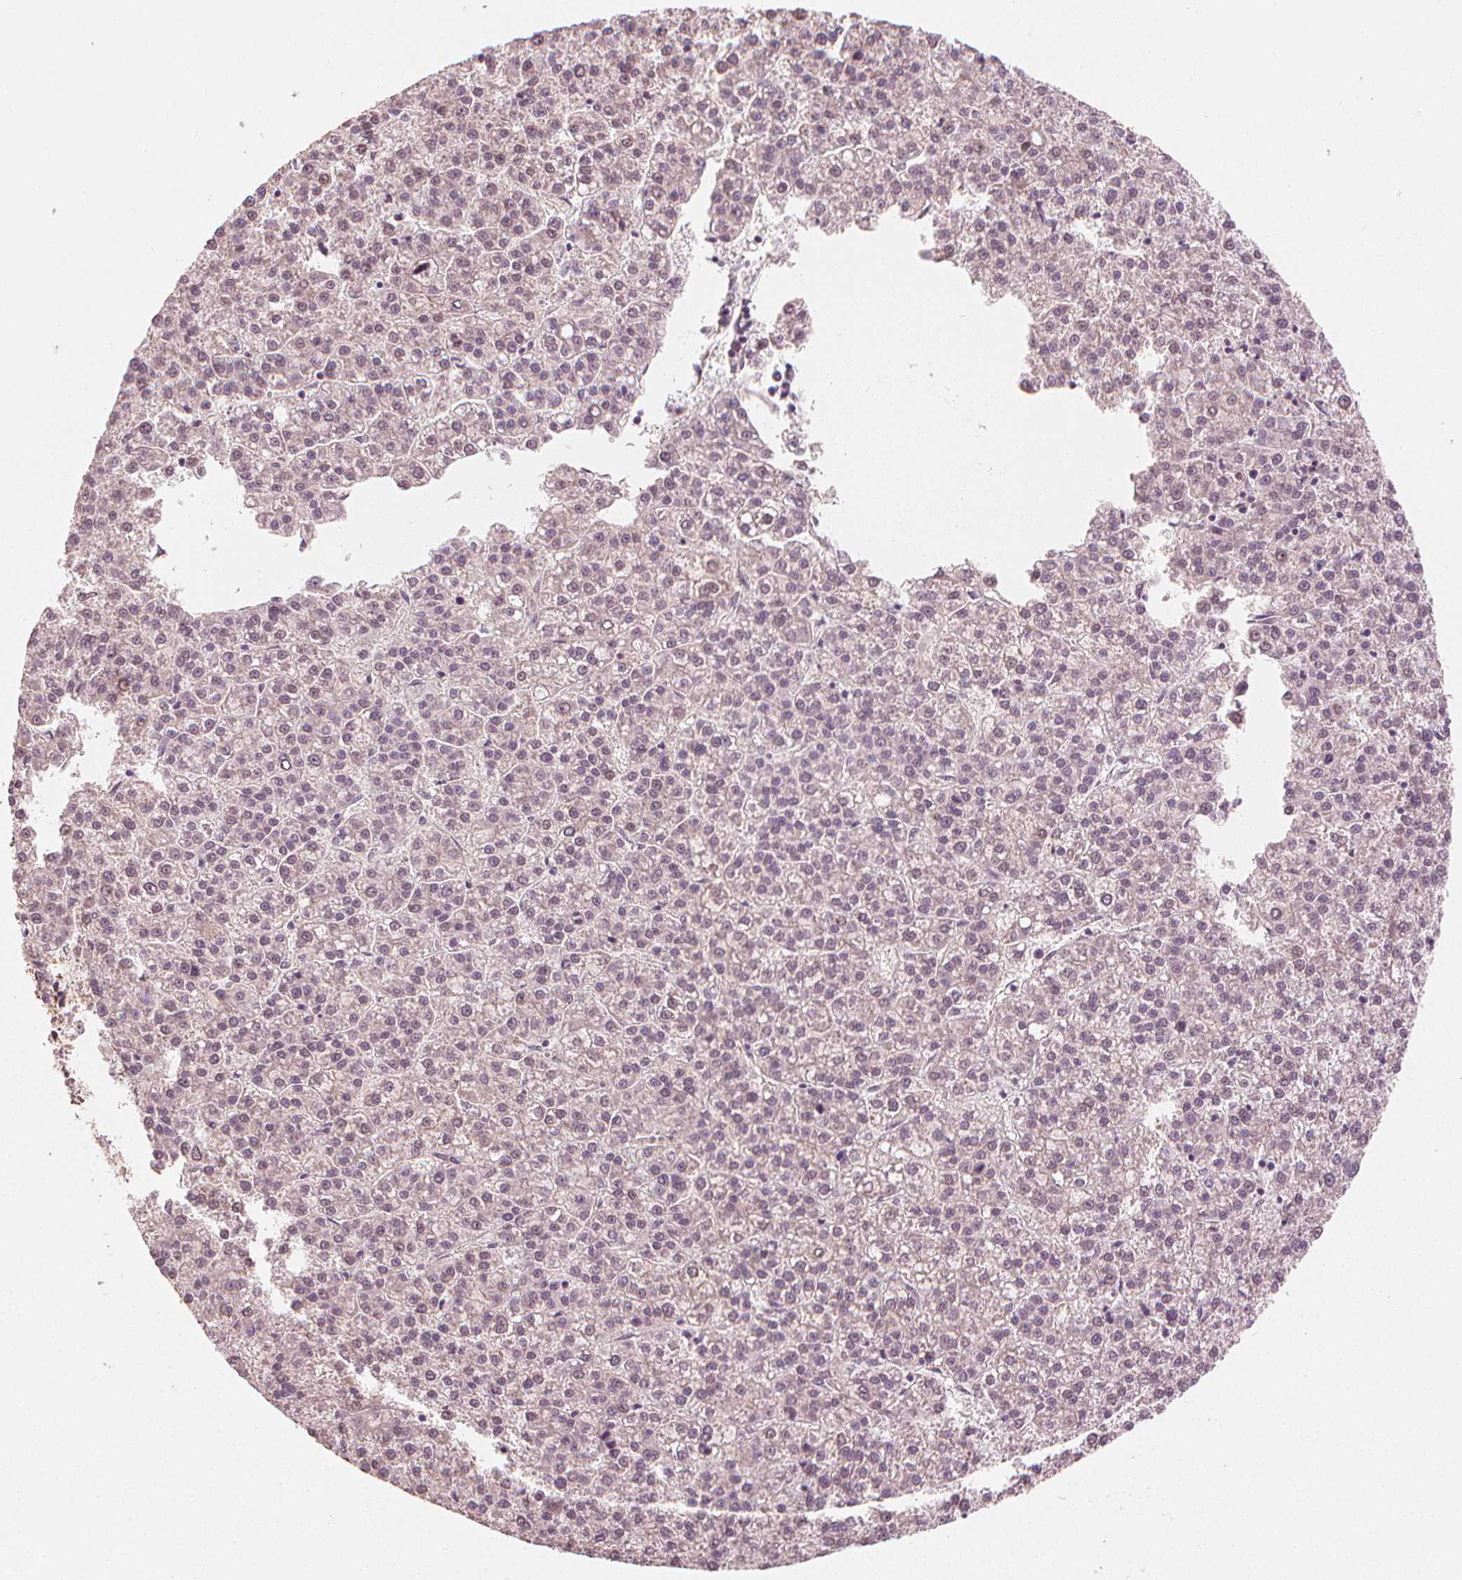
{"staining": {"intensity": "negative", "quantity": "none", "location": "none"}, "tissue": "liver cancer", "cell_type": "Tumor cells", "image_type": "cancer", "snomed": [{"axis": "morphology", "description": "Carcinoma, Hepatocellular, NOS"}, {"axis": "topography", "description": "Liver"}], "caption": "IHC photomicrograph of liver cancer (hepatocellular carcinoma) stained for a protein (brown), which reveals no staining in tumor cells.", "gene": "CLBA1", "patient": {"sex": "female", "age": 58}}